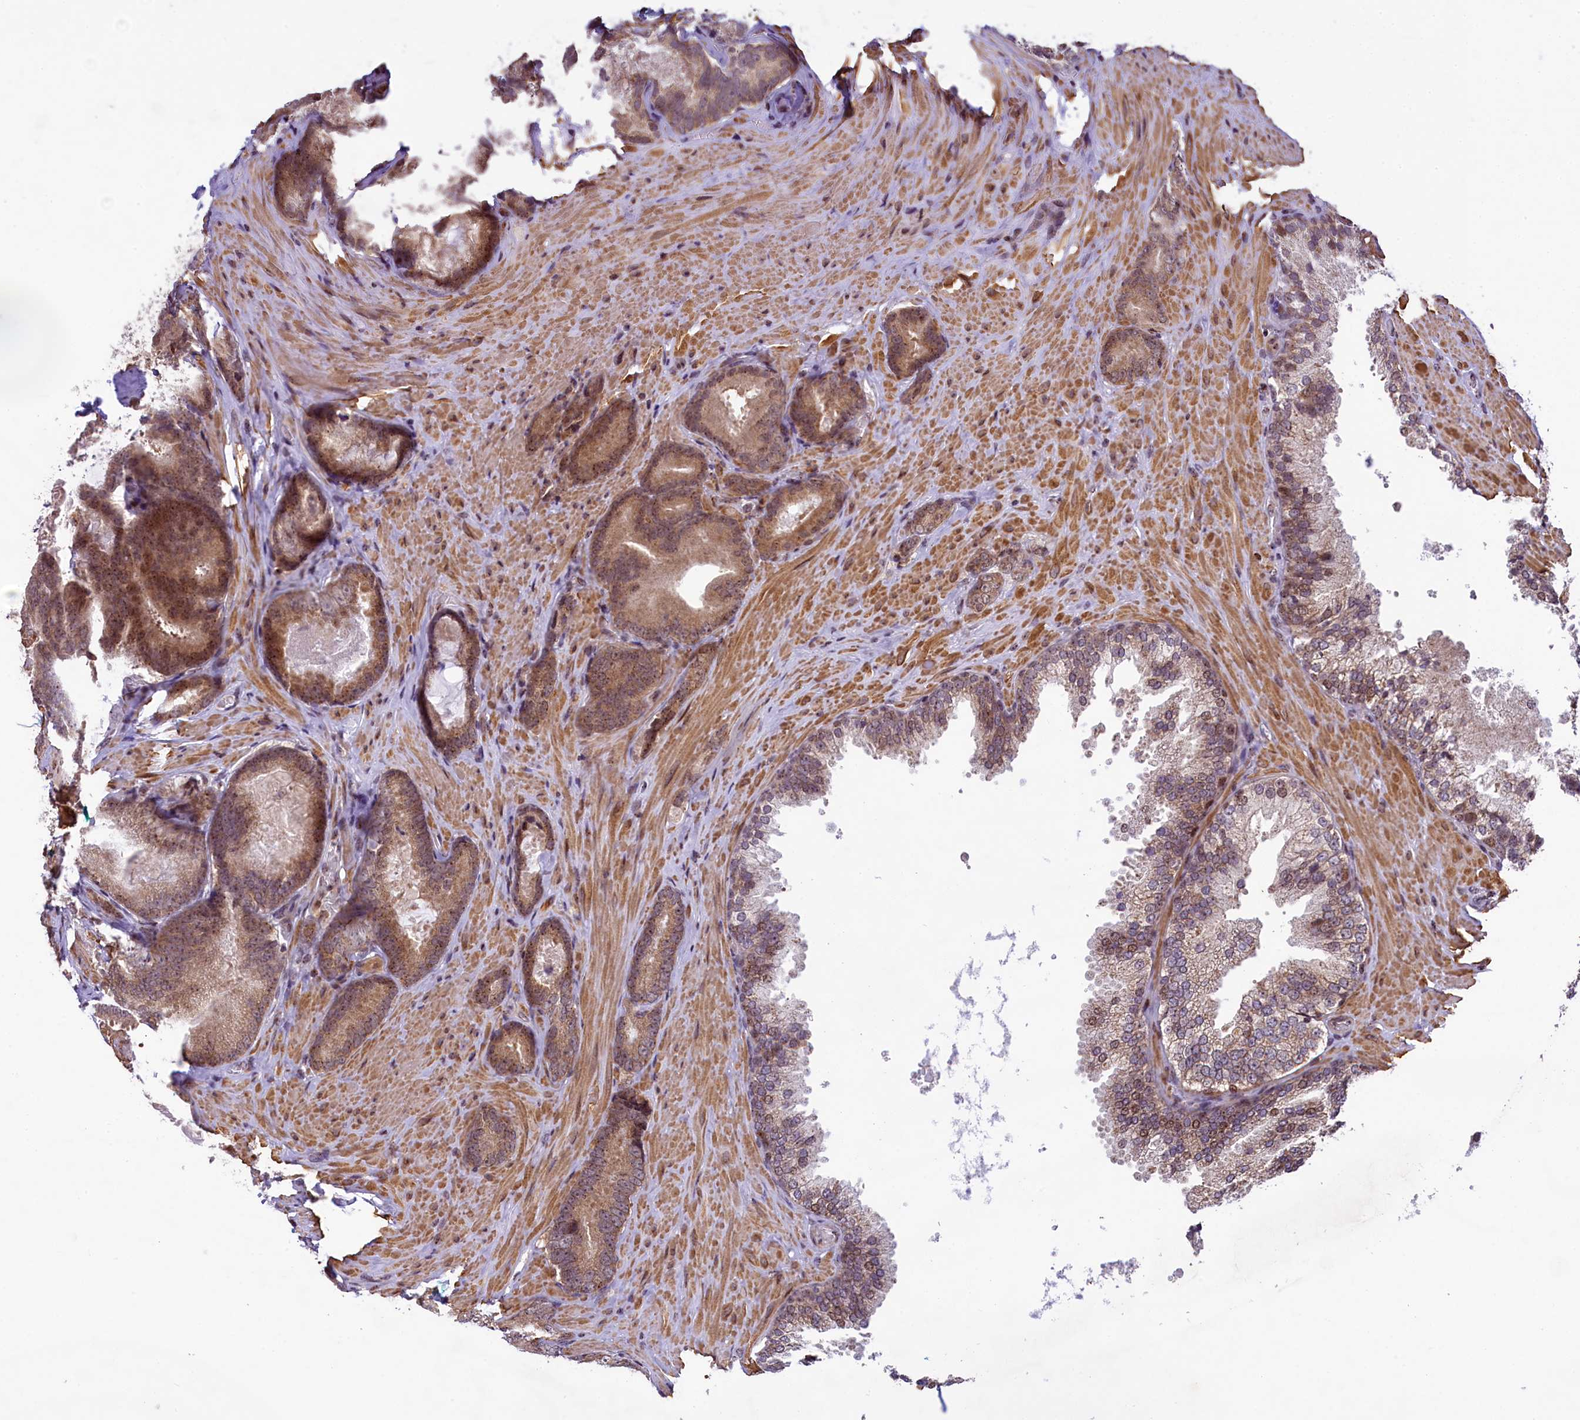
{"staining": {"intensity": "moderate", "quantity": ">75%", "location": "cytoplasmic/membranous"}, "tissue": "prostate cancer", "cell_type": "Tumor cells", "image_type": "cancer", "snomed": [{"axis": "morphology", "description": "Adenocarcinoma, High grade"}, {"axis": "topography", "description": "Prostate"}], "caption": "Prostate cancer (high-grade adenocarcinoma) was stained to show a protein in brown. There is medium levels of moderate cytoplasmic/membranous expression in about >75% of tumor cells.", "gene": "RBBP8", "patient": {"sex": "male", "age": 66}}